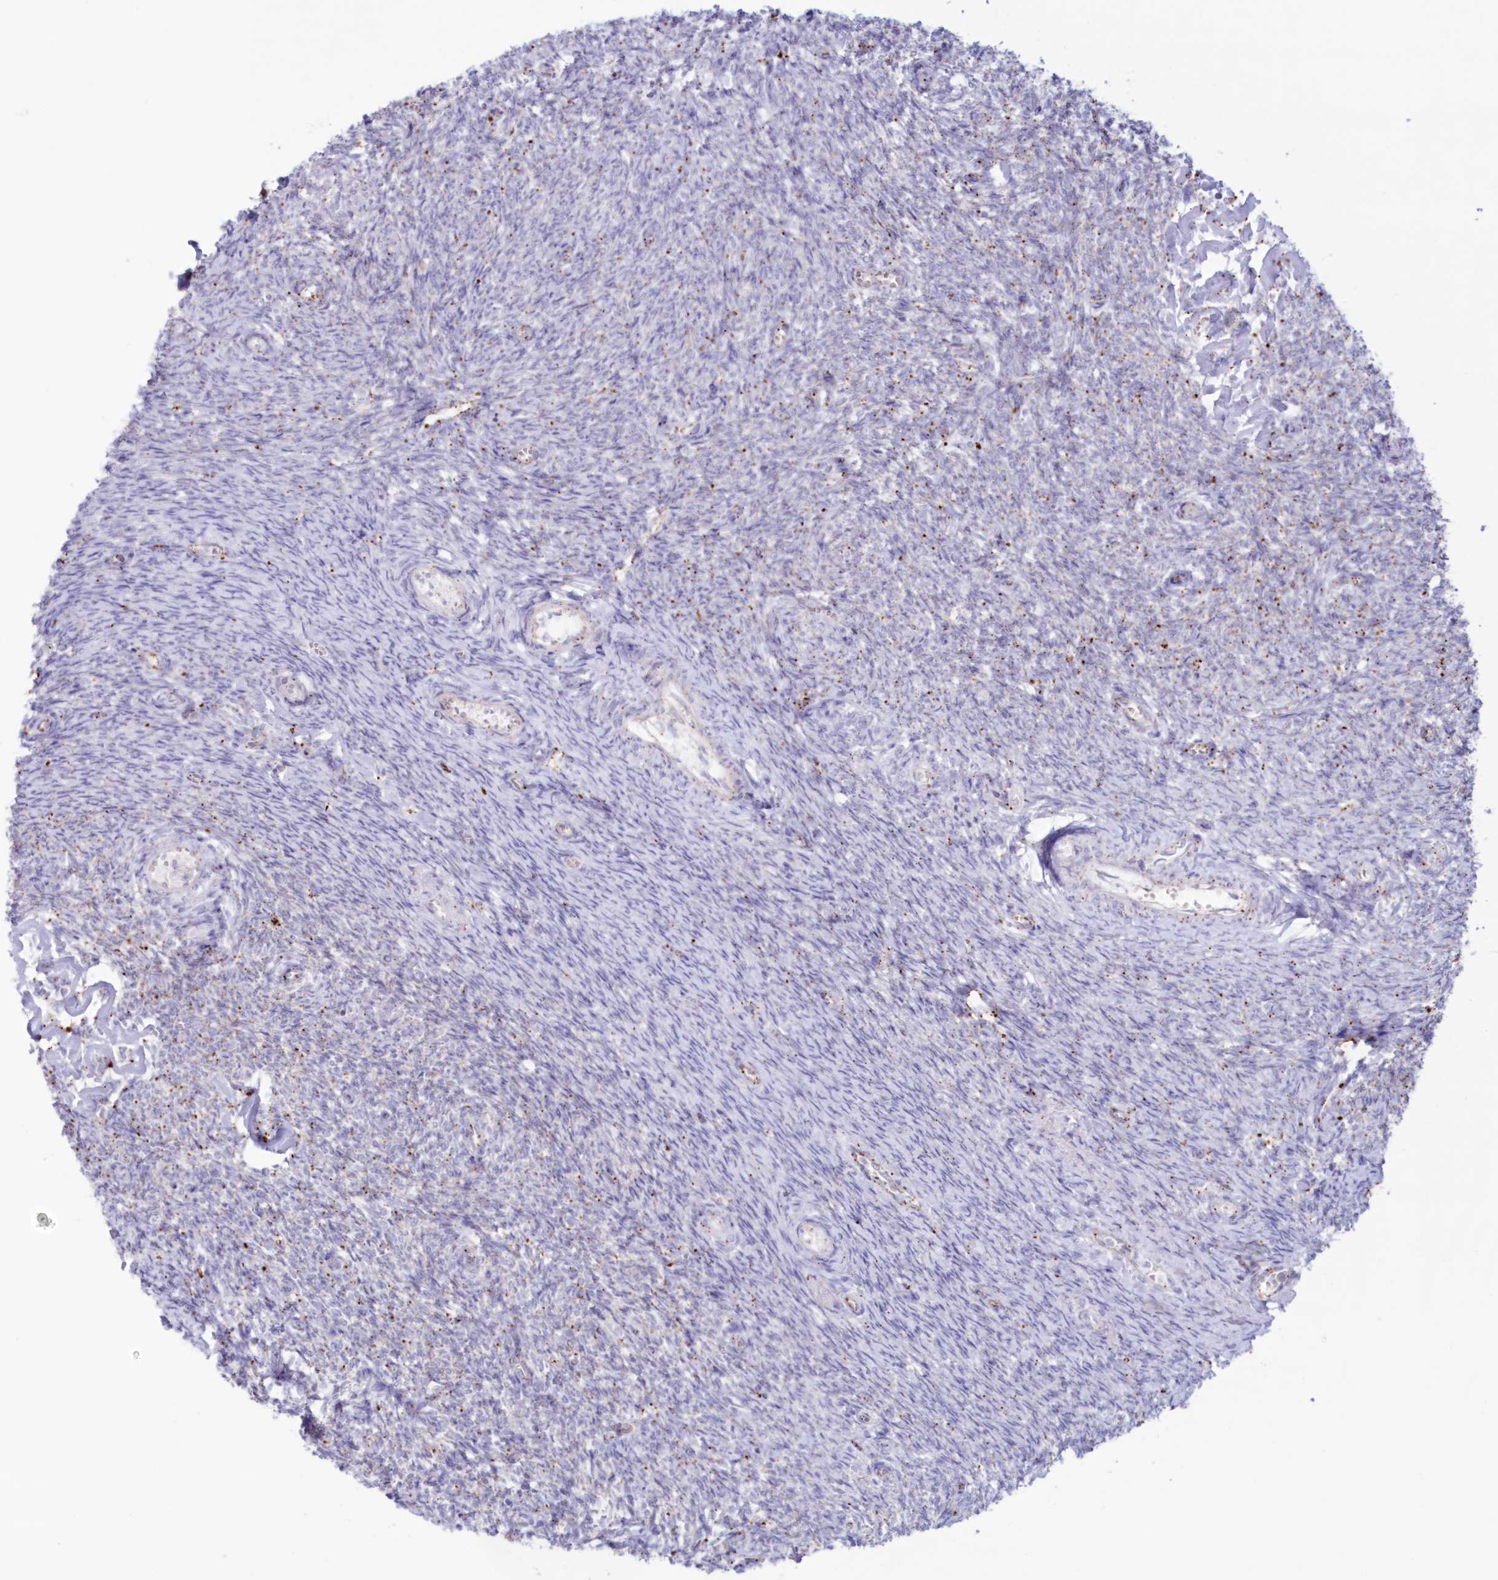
{"staining": {"intensity": "negative", "quantity": "none", "location": "none"}, "tissue": "ovary", "cell_type": "Ovarian stroma cells", "image_type": "normal", "snomed": [{"axis": "morphology", "description": "Normal tissue, NOS"}, {"axis": "topography", "description": "Ovary"}], "caption": "This is an immunohistochemistry (IHC) micrograph of normal human ovary. There is no expression in ovarian stroma cells.", "gene": "TPP1", "patient": {"sex": "female", "age": 44}}